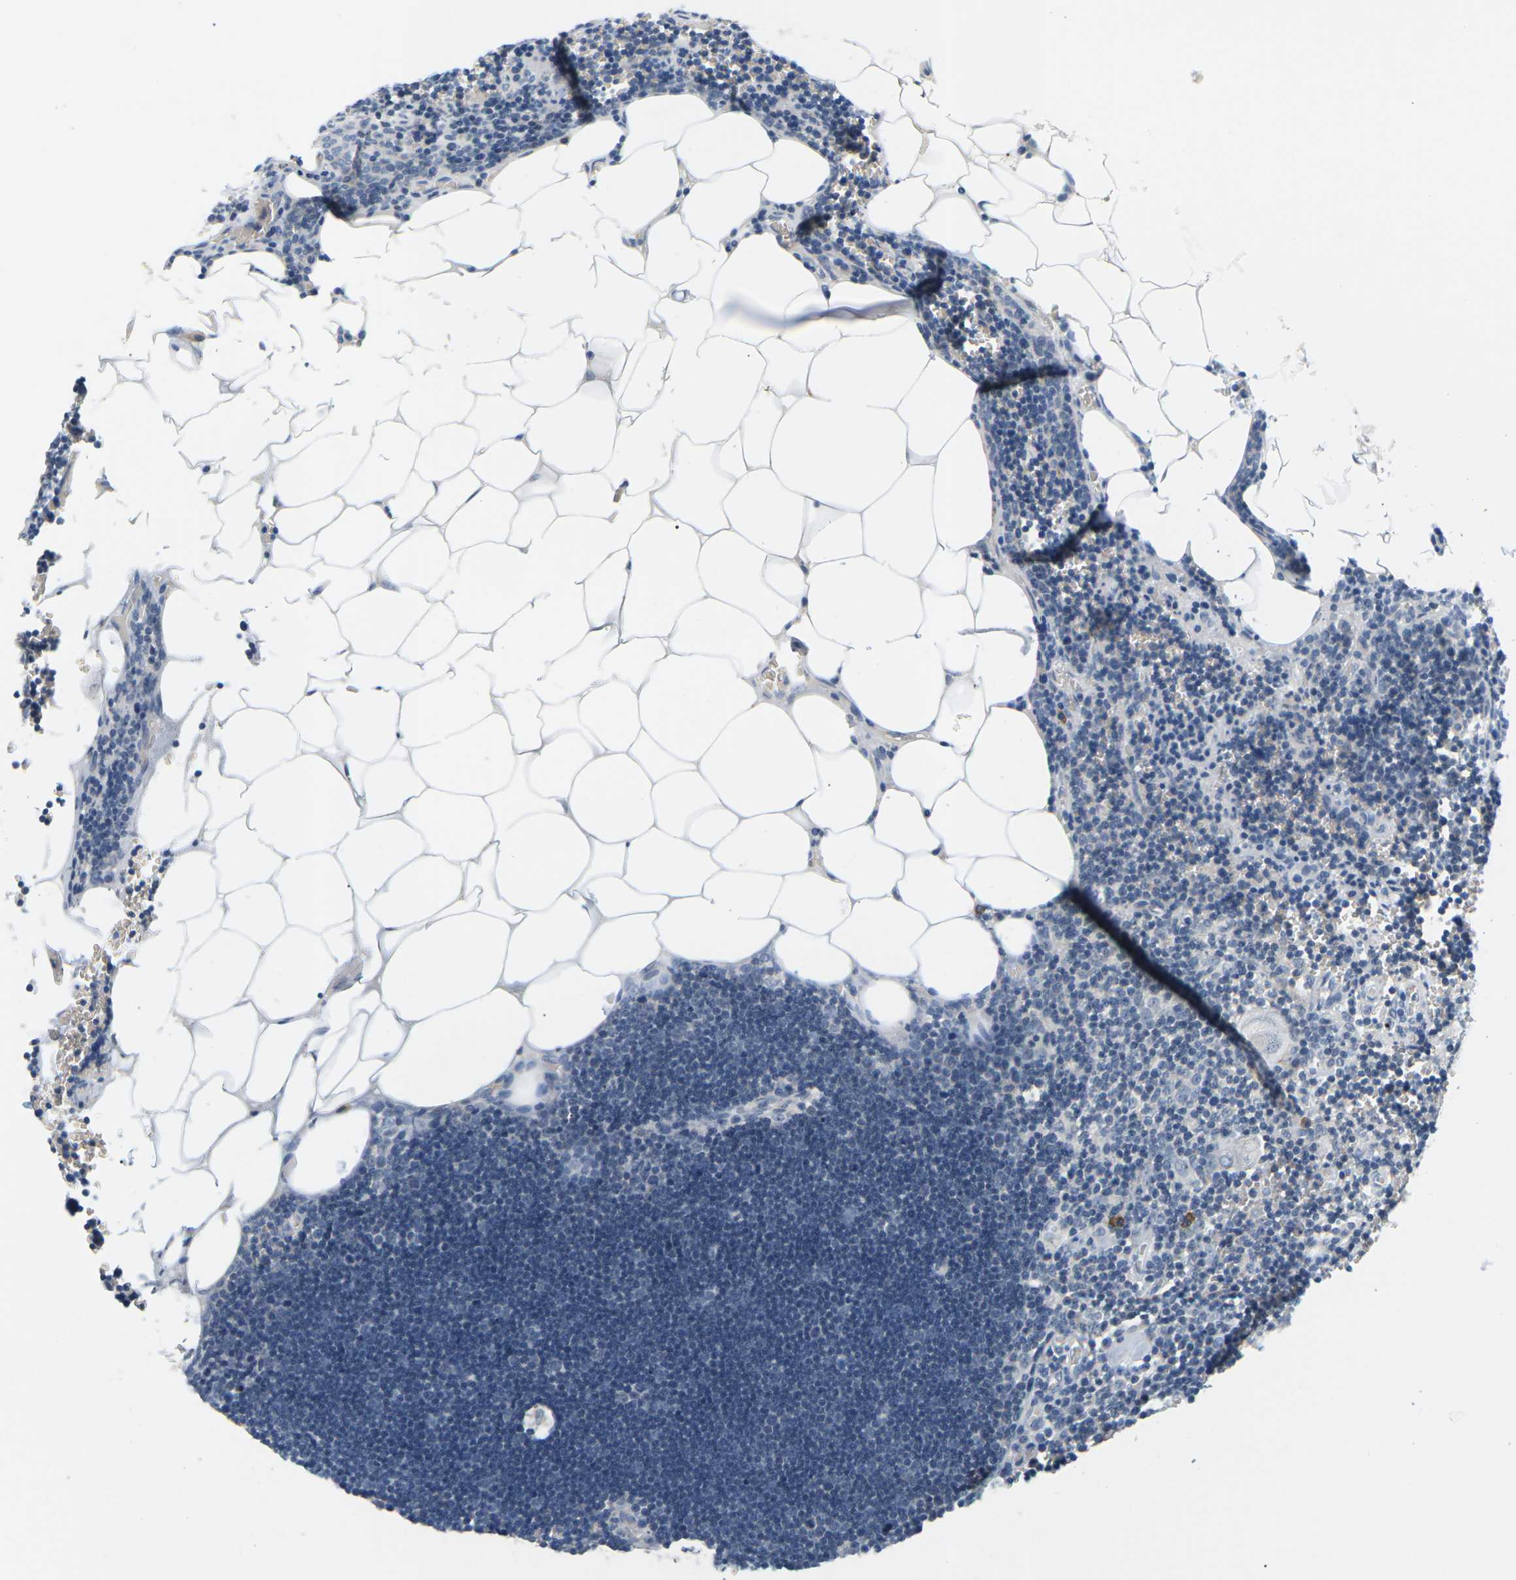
{"staining": {"intensity": "negative", "quantity": "none", "location": "none"}, "tissue": "lymph node", "cell_type": "Germinal center cells", "image_type": "normal", "snomed": [{"axis": "morphology", "description": "Normal tissue, NOS"}, {"axis": "topography", "description": "Lymph node"}], "caption": "DAB immunohistochemical staining of normal human lymph node demonstrates no significant staining in germinal center cells. Nuclei are stained in blue.", "gene": "EVA1C", "patient": {"sex": "male", "age": 33}}